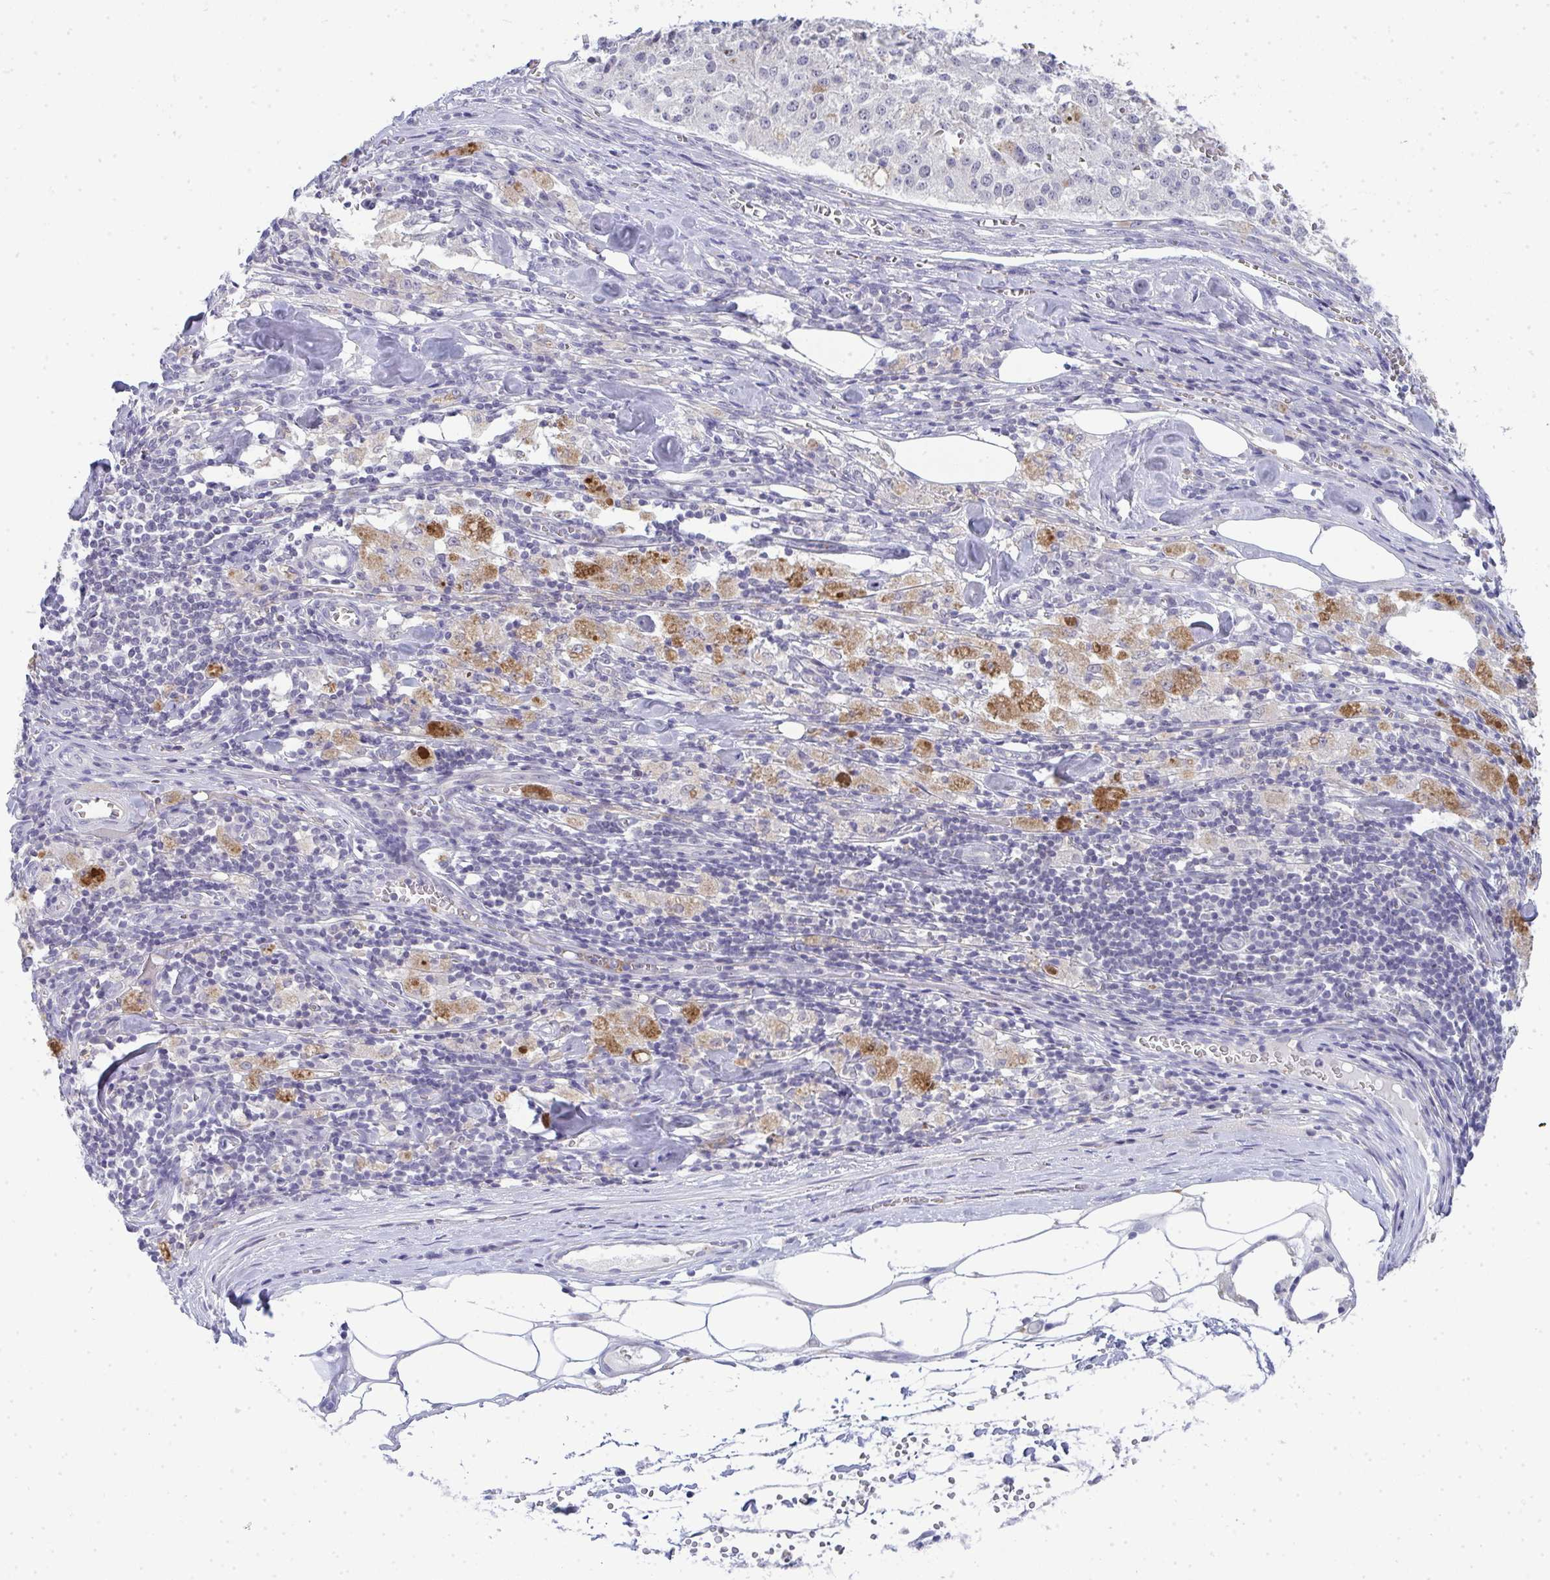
{"staining": {"intensity": "negative", "quantity": "none", "location": "none"}, "tissue": "melanoma", "cell_type": "Tumor cells", "image_type": "cancer", "snomed": [{"axis": "morphology", "description": "Malignant melanoma, Metastatic site"}, {"axis": "topography", "description": "Lymph node"}], "caption": "Immunohistochemical staining of malignant melanoma (metastatic site) demonstrates no significant expression in tumor cells. The staining was performed using DAB to visualize the protein expression in brown, while the nuclei were stained in blue with hematoxylin (Magnification: 20x).", "gene": "TMEM82", "patient": {"sex": "female", "age": 64}}